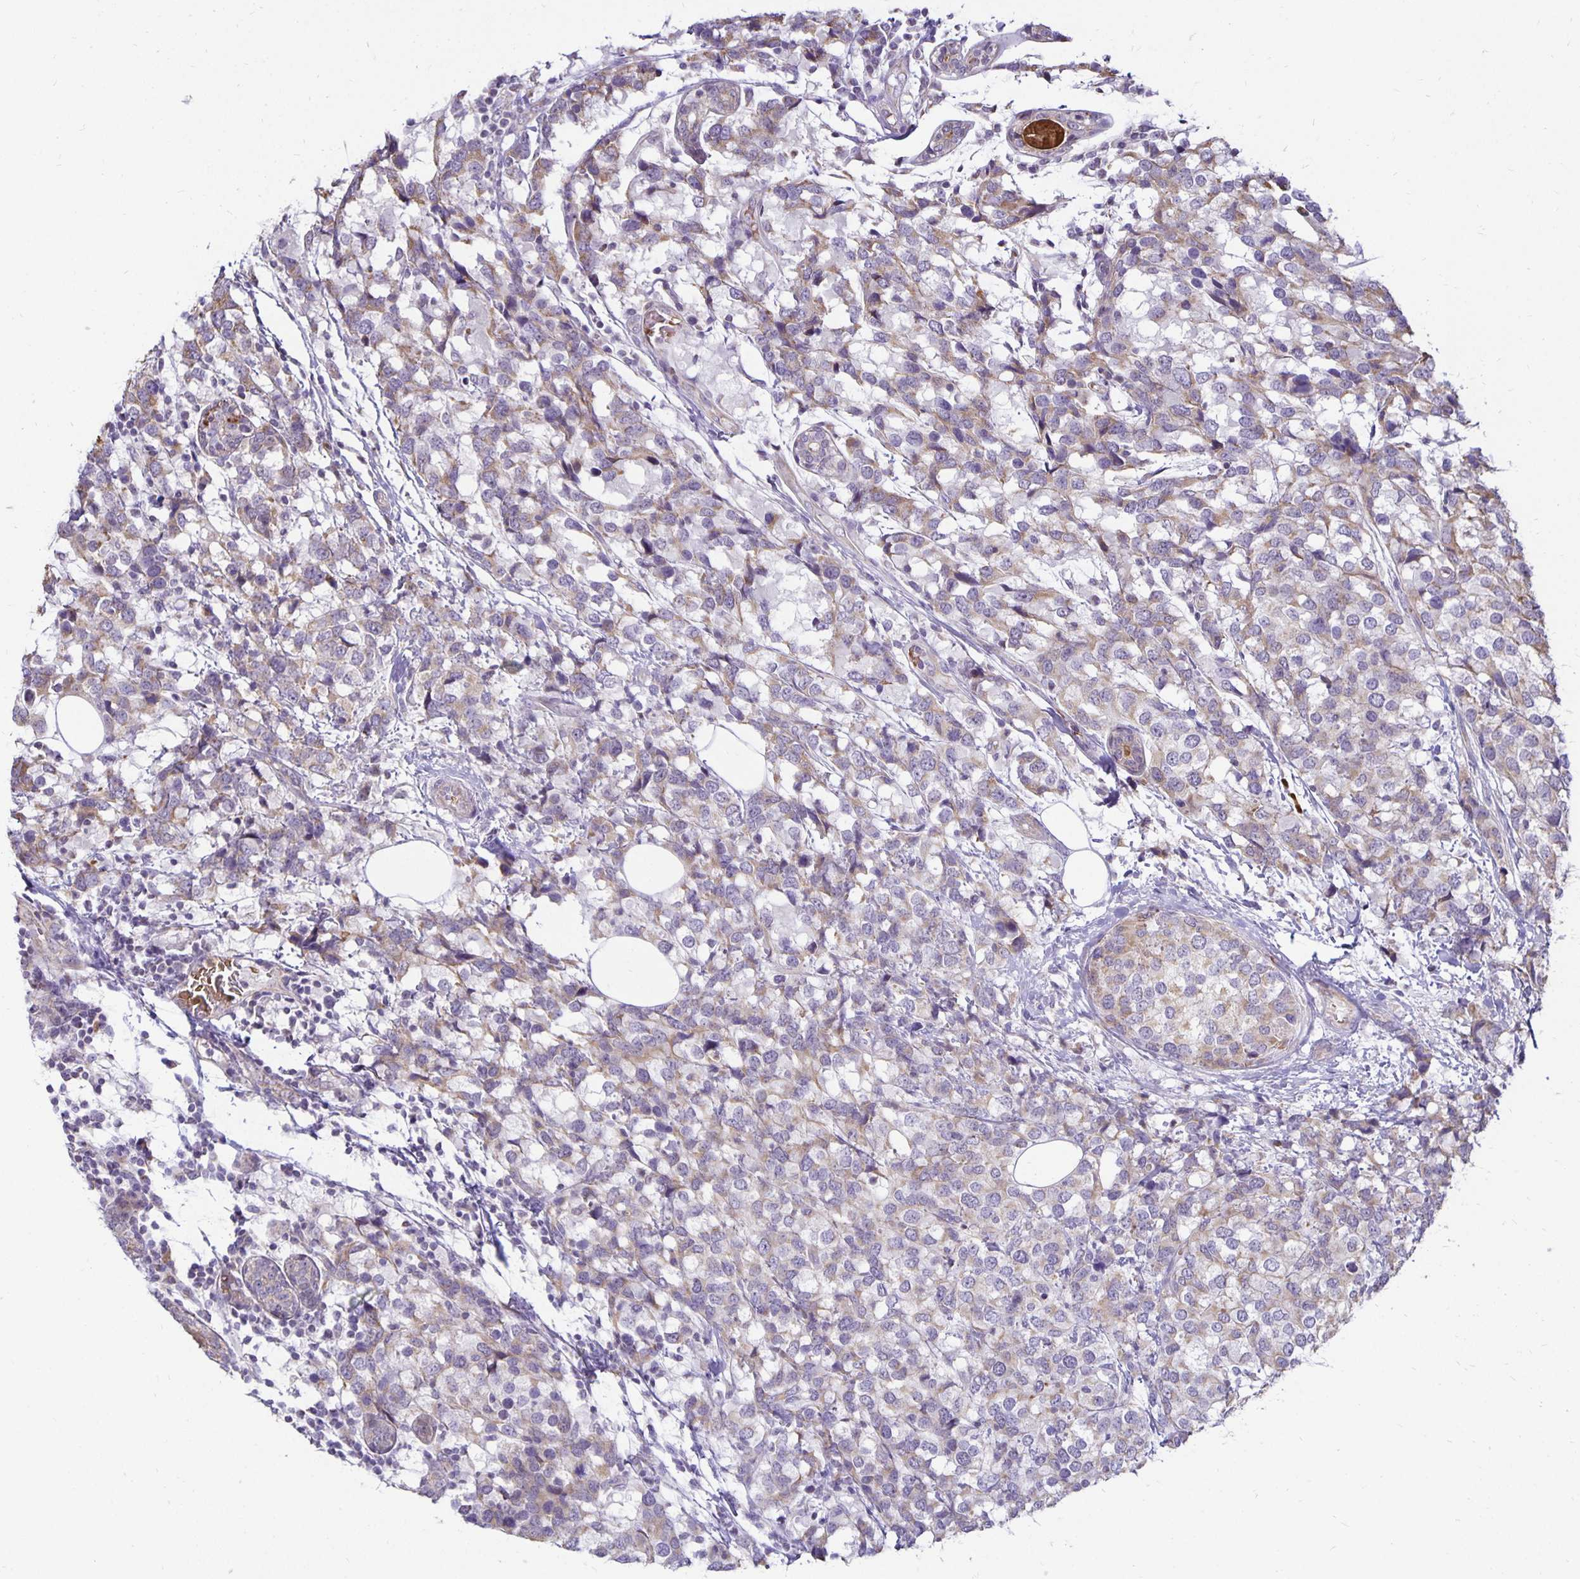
{"staining": {"intensity": "weak", "quantity": "25%-75%", "location": "cytoplasmic/membranous"}, "tissue": "breast cancer", "cell_type": "Tumor cells", "image_type": "cancer", "snomed": [{"axis": "morphology", "description": "Lobular carcinoma"}, {"axis": "topography", "description": "Breast"}], "caption": "Immunohistochemistry histopathology image of neoplastic tissue: human breast cancer (lobular carcinoma) stained using IHC reveals low levels of weak protein expression localized specifically in the cytoplasmic/membranous of tumor cells, appearing as a cytoplasmic/membranous brown color.", "gene": "FN3K", "patient": {"sex": "female", "age": 59}}